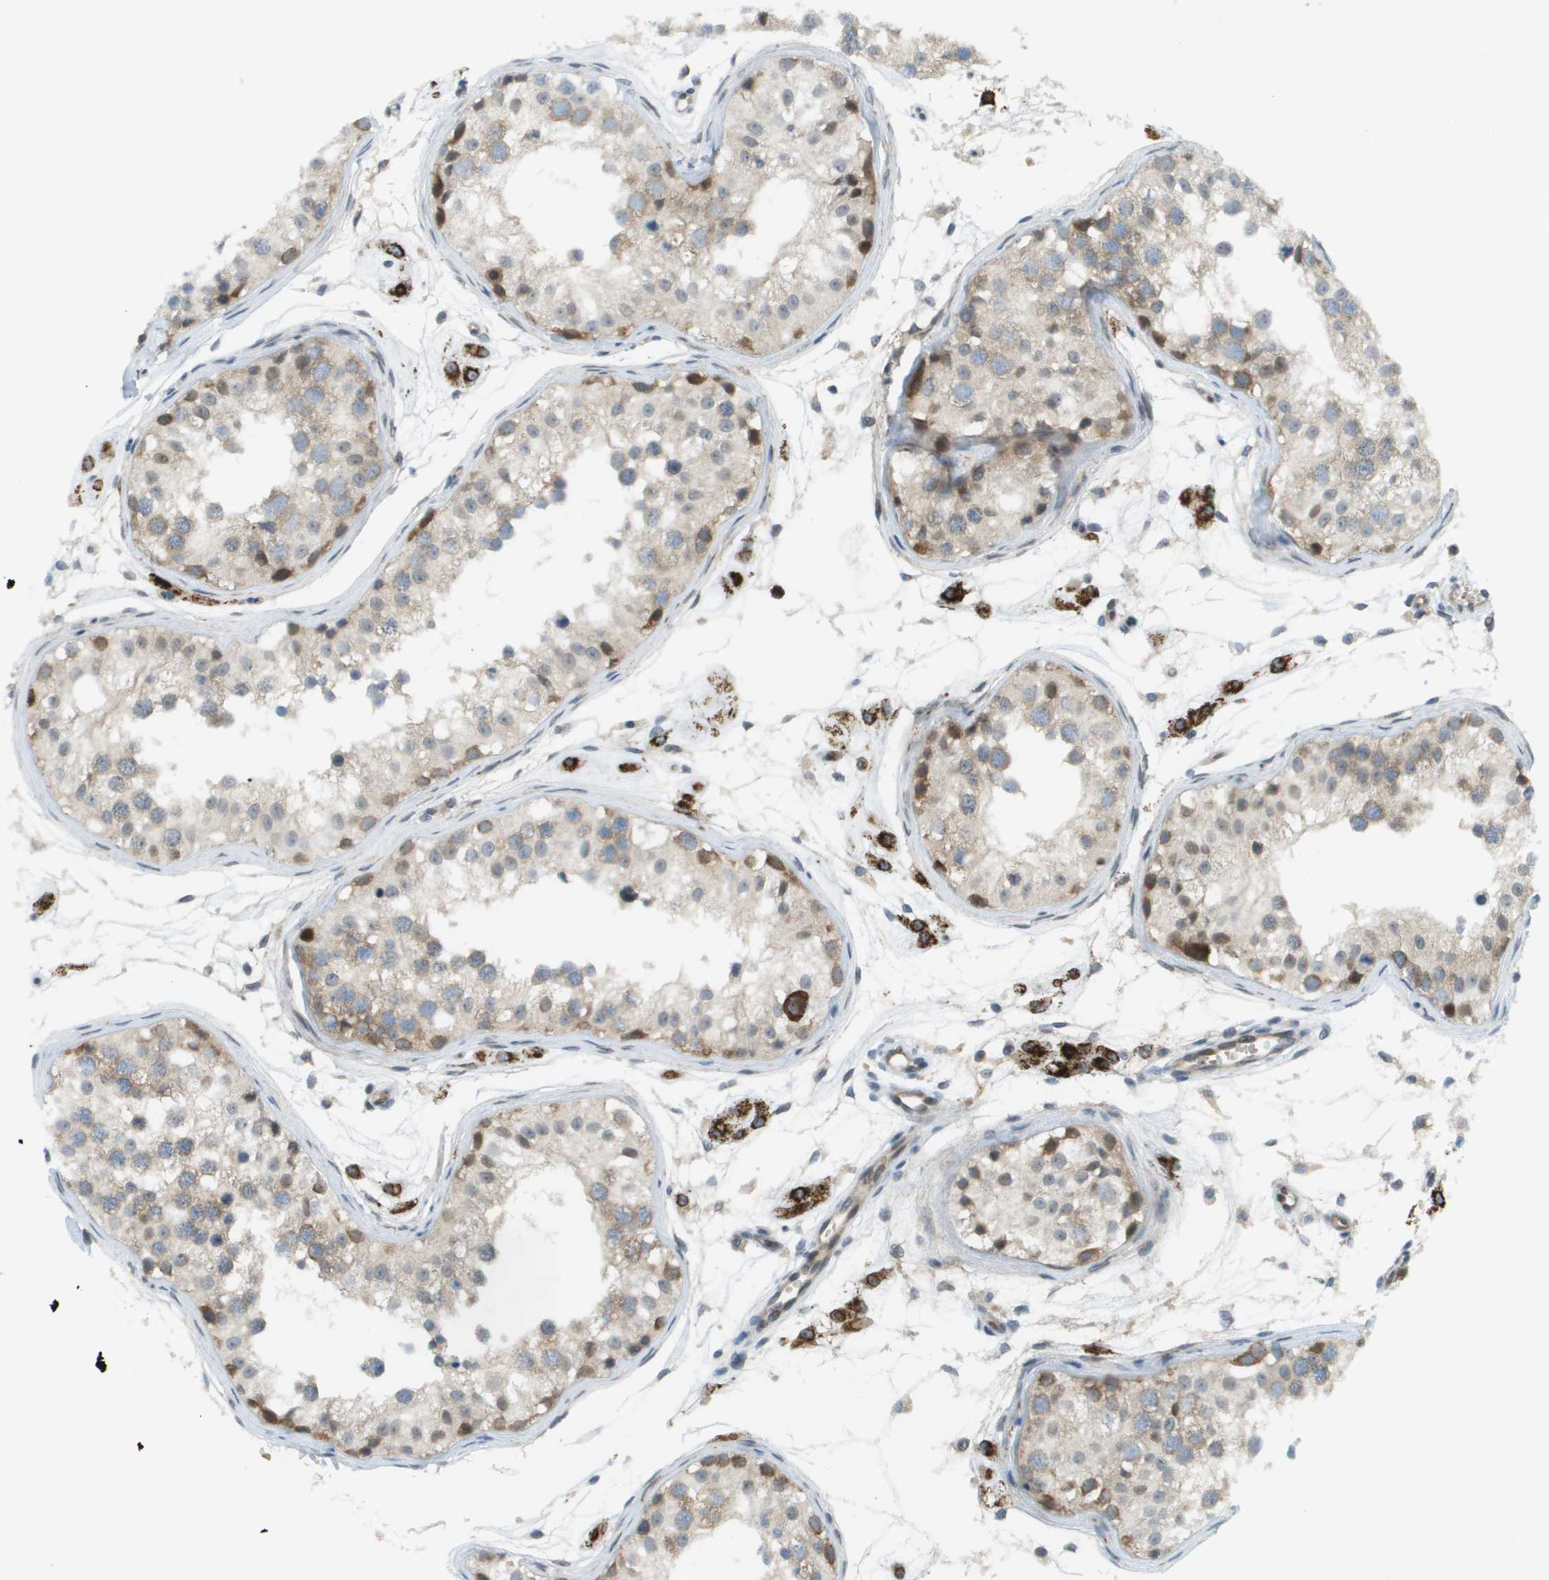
{"staining": {"intensity": "moderate", "quantity": ">75%", "location": "cytoplasmic/membranous,nuclear"}, "tissue": "testis", "cell_type": "Cells in seminiferous ducts", "image_type": "normal", "snomed": [{"axis": "morphology", "description": "Normal tissue, NOS"}, {"axis": "morphology", "description": "Adenocarcinoma, metastatic, NOS"}, {"axis": "topography", "description": "Testis"}], "caption": "High-power microscopy captured an IHC image of unremarkable testis, revealing moderate cytoplasmic/membranous,nuclear expression in about >75% of cells in seminiferous ducts. Using DAB (brown) and hematoxylin (blue) stains, captured at high magnification using brightfield microscopy.", "gene": "CACNB4", "patient": {"sex": "male", "age": 26}}